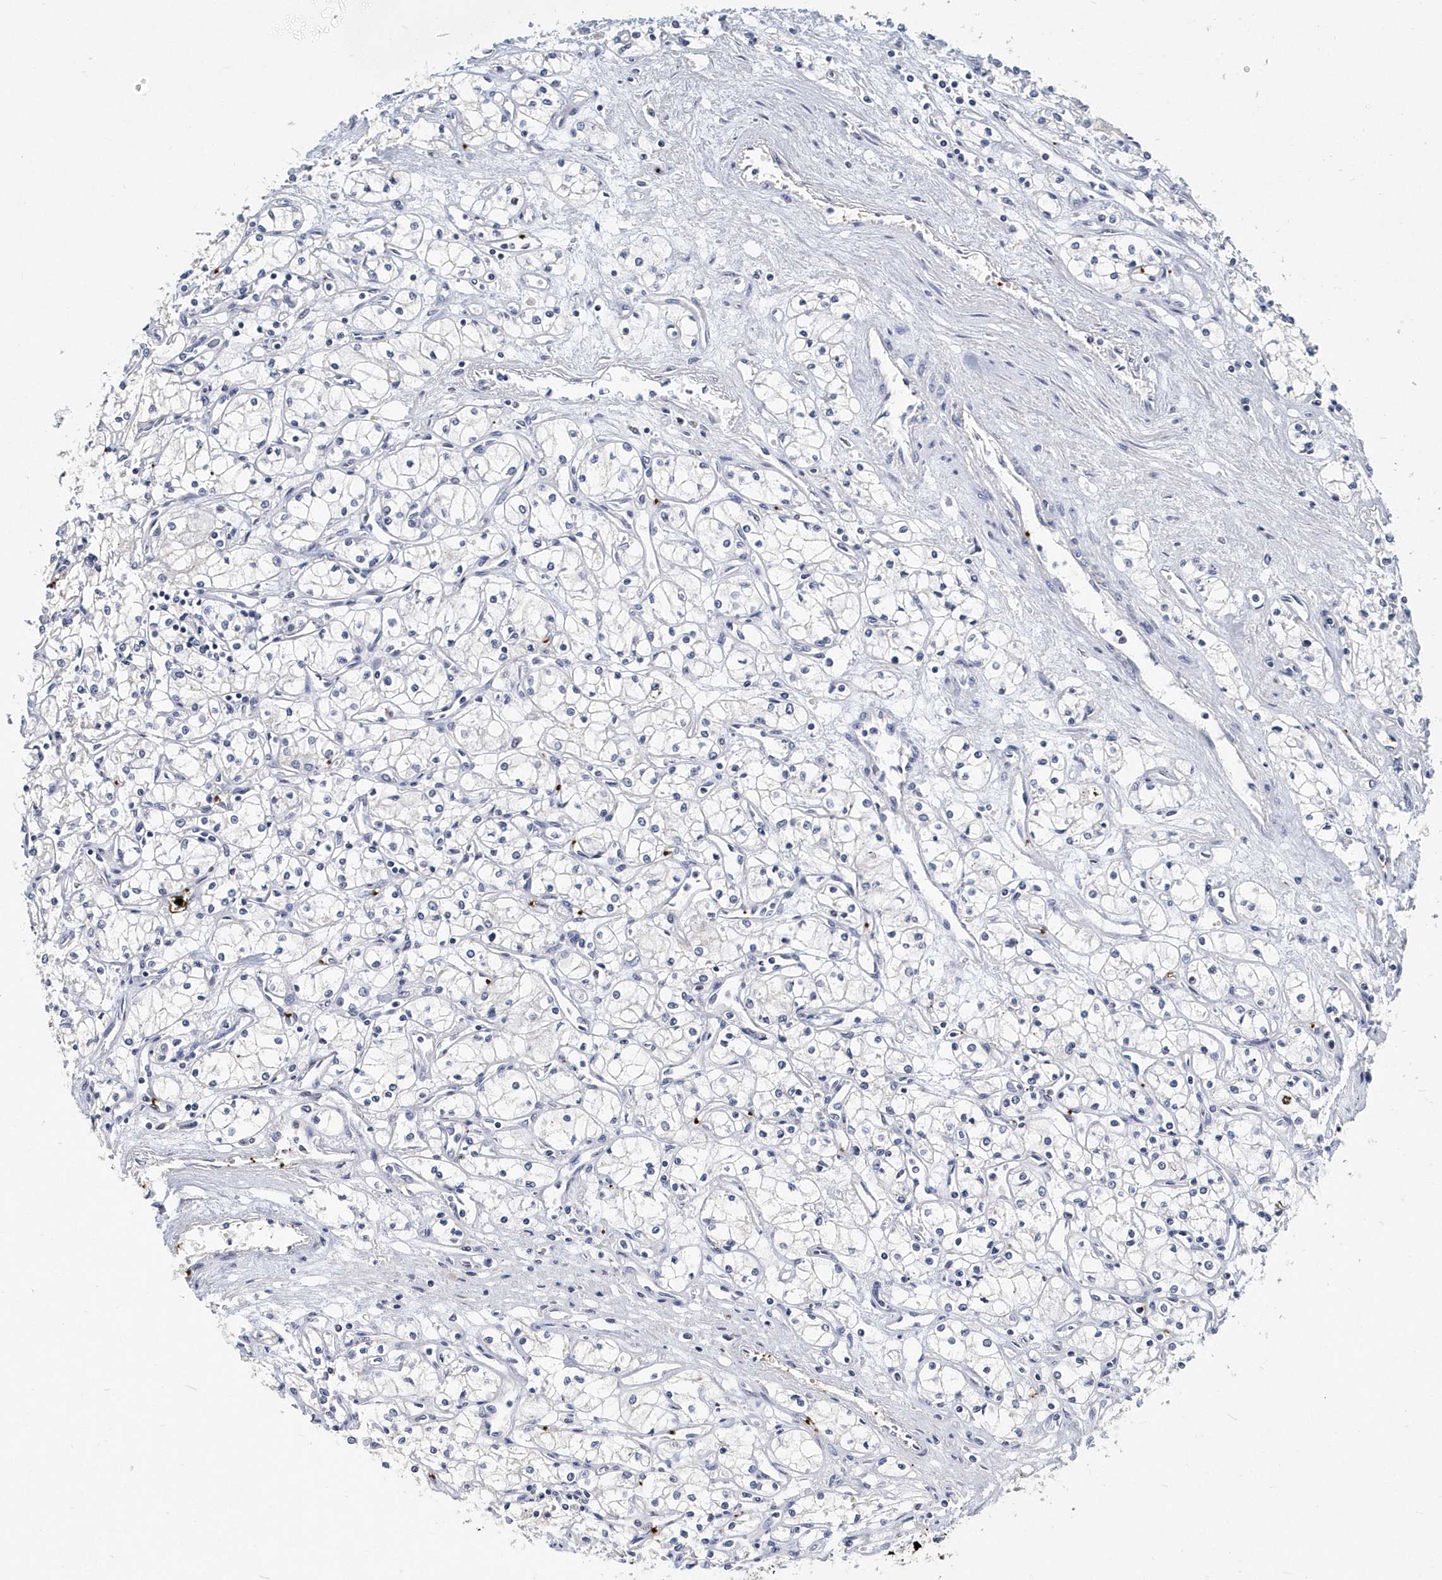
{"staining": {"intensity": "negative", "quantity": "none", "location": "none"}, "tissue": "renal cancer", "cell_type": "Tumor cells", "image_type": "cancer", "snomed": [{"axis": "morphology", "description": "Adenocarcinoma, NOS"}, {"axis": "topography", "description": "Kidney"}], "caption": "Renal adenocarcinoma stained for a protein using IHC displays no positivity tumor cells.", "gene": "ITGA2B", "patient": {"sex": "male", "age": 59}}